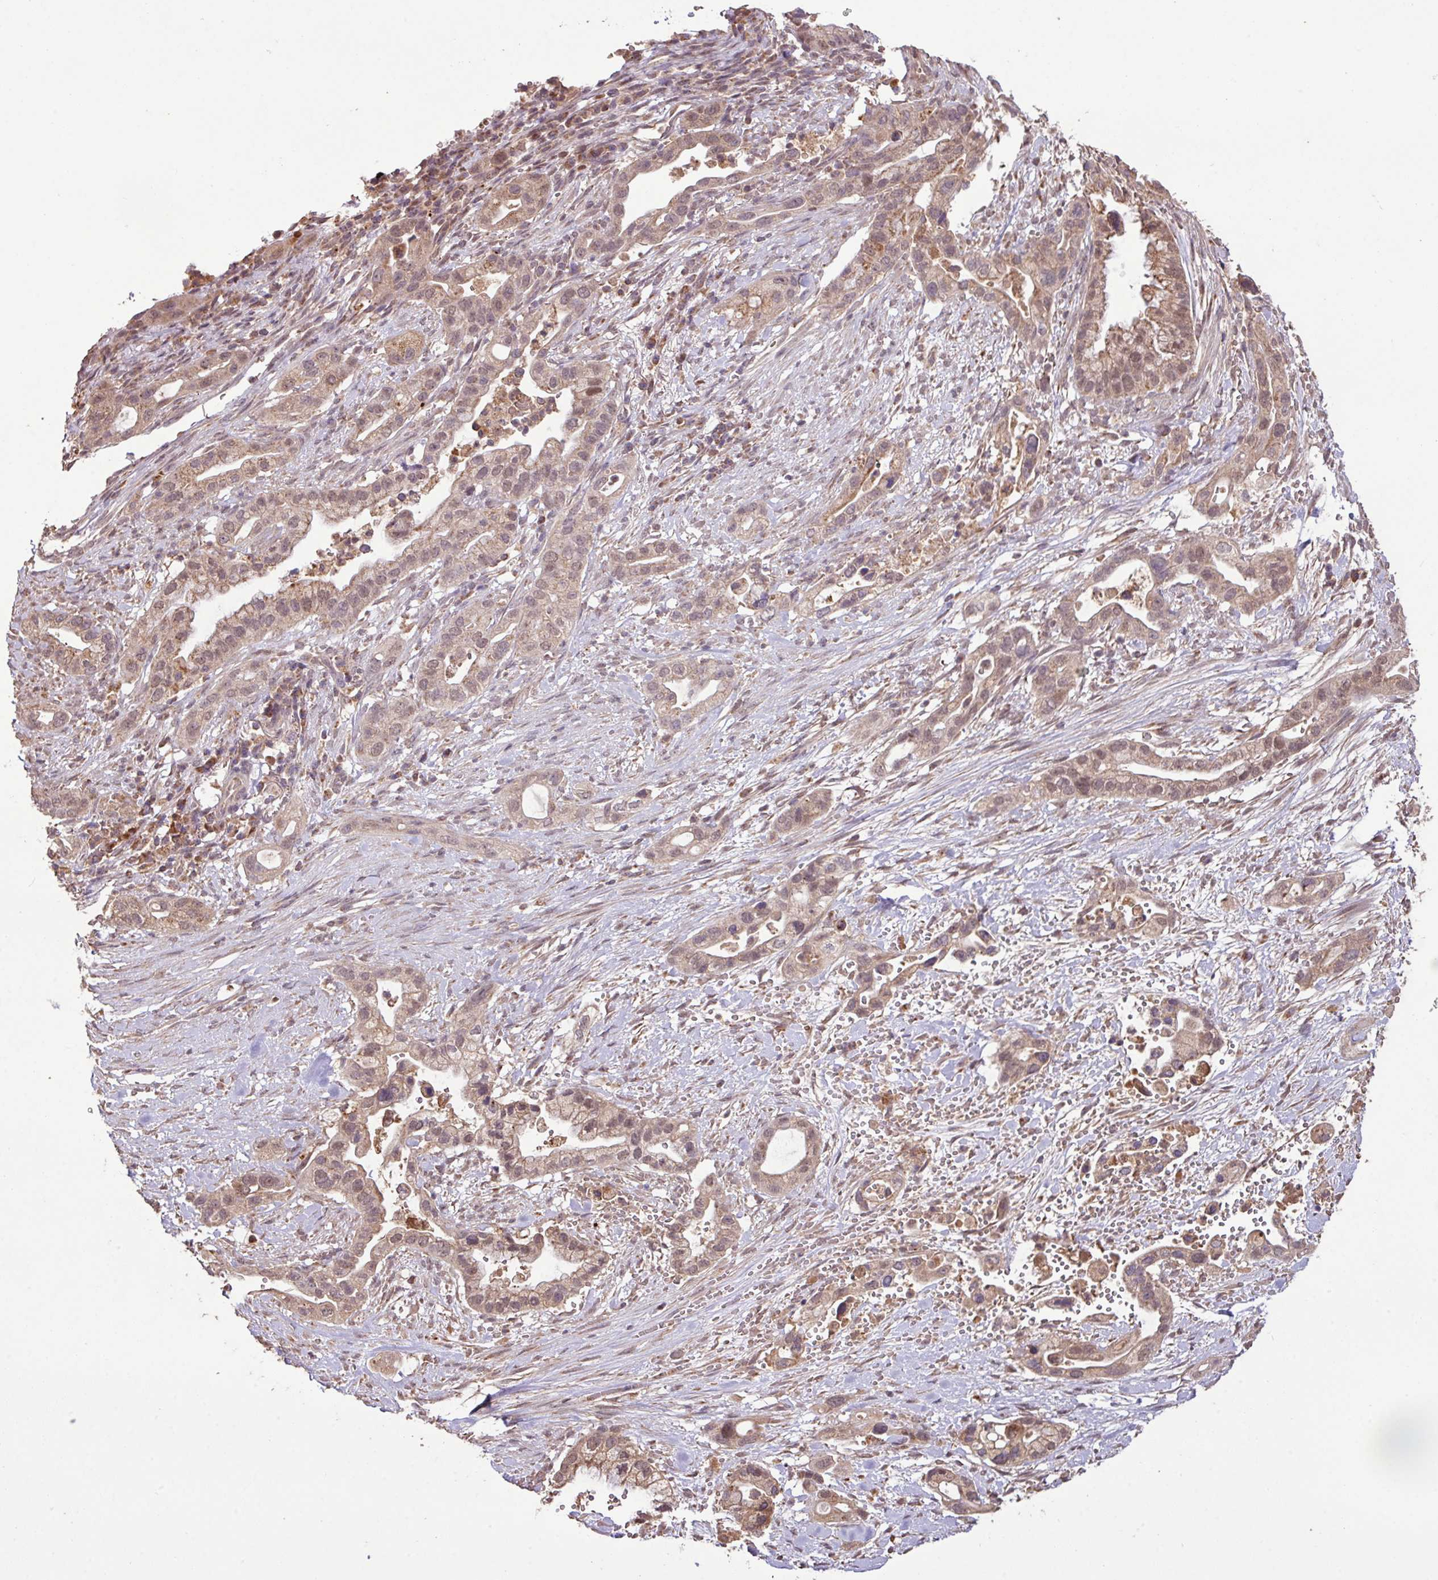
{"staining": {"intensity": "moderate", "quantity": ">75%", "location": "cytoplasmic/membranous,nuclear"}, "tissue": "pancreatic cancer", "cell_type": "Tumor cells", "image_type": "cancer", "snomed": [{"axis": "morphology", "description": "Adenocarcinoma, NOS"}, {"axis": "topography", "description": "Pancreas"}], "caption": "DAB immunohistochemical staining of pancreatic cancer demonstrates moderate cytoplasmic/membranous and nuclear protein expression in about >75% of tumor cells. (Stains: DAB (3,3'-diaminobenzidine) in brown, nuclei in blue, Microscopy: brightfield microscopy at high magnification).", "gene": "YPEL3", "patient": {"sex": "male", "age": 44}}